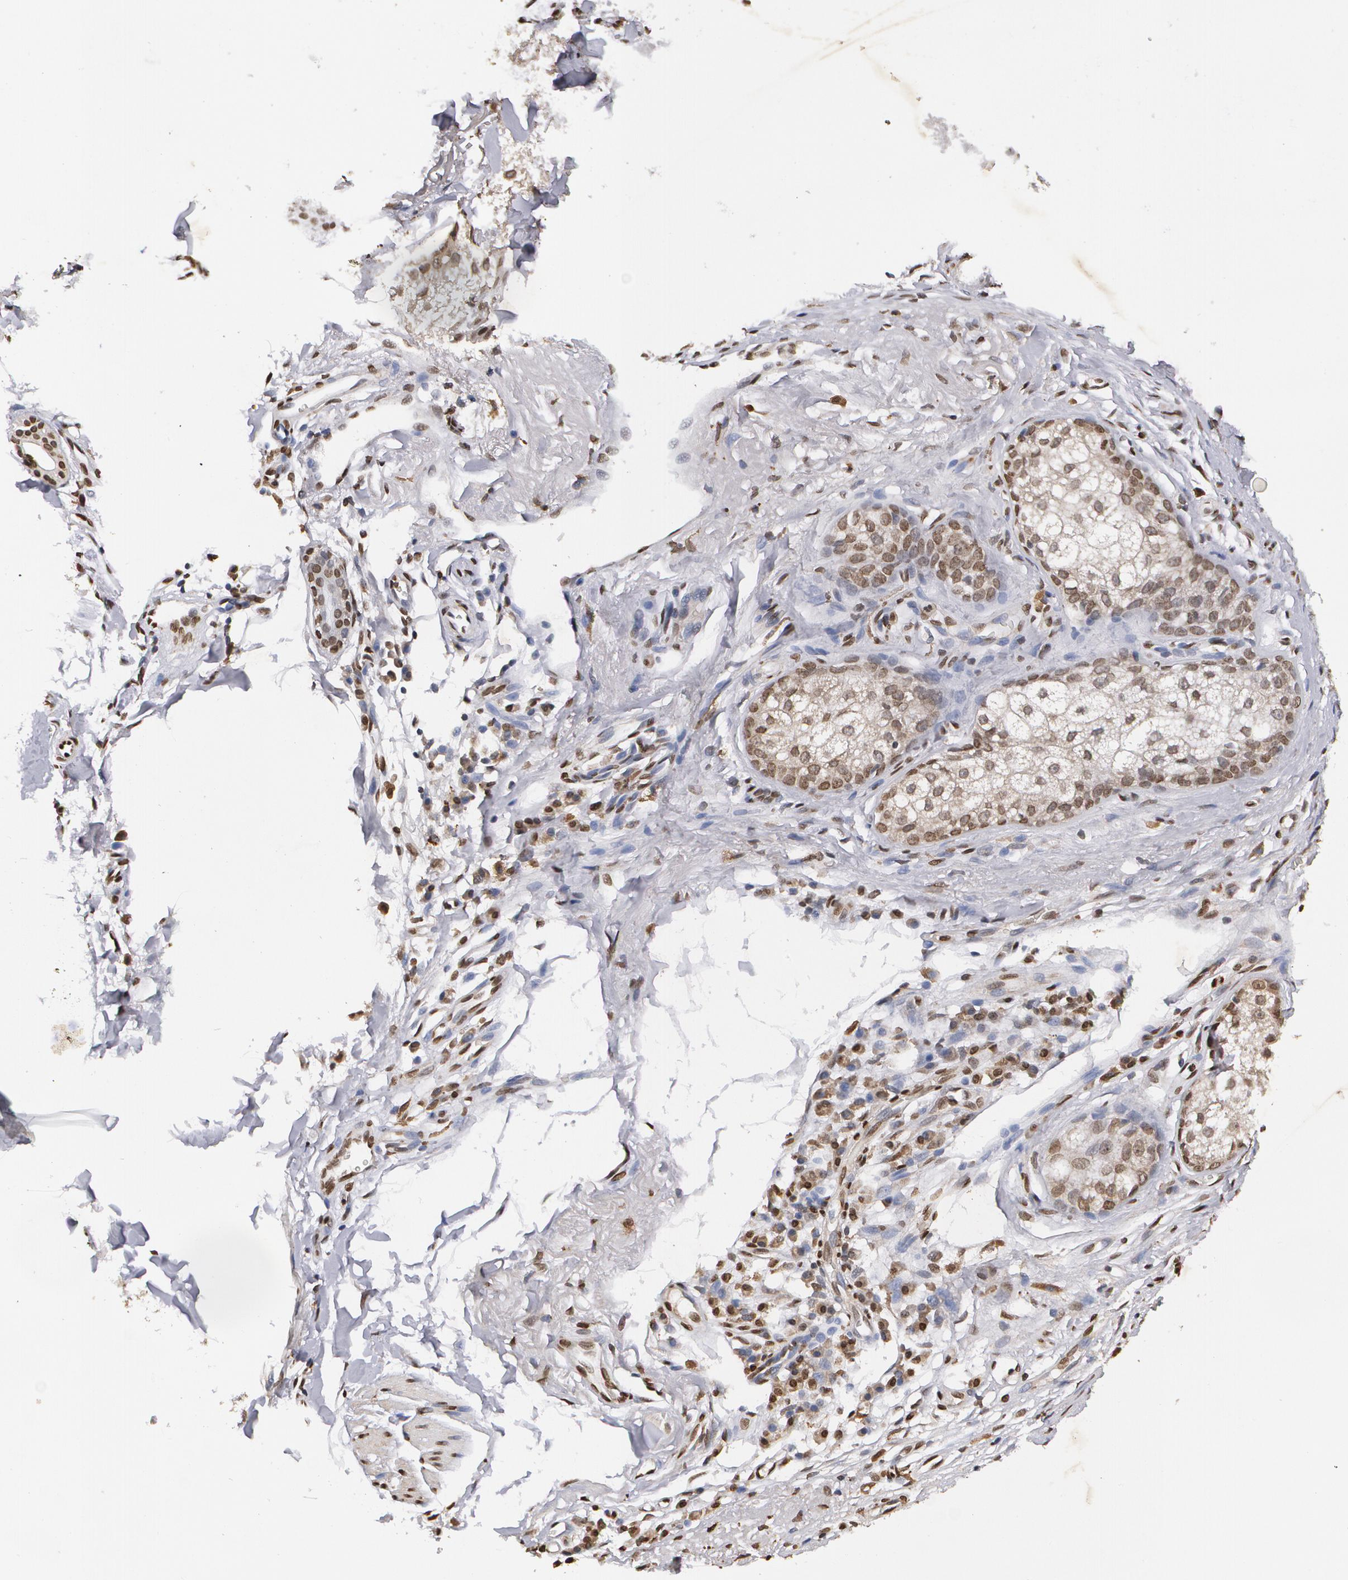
{"staining": {"intensity": "moderate", "quantity": "25%-75%", "location": "cytoplasmic/membranous,nuclear"}, "tissue": "skin cancer", "cell_type": "Tumor cells", "image_type": "cancer", "snomed": [{"axis": "morphology", "description": "Basal cell carcinoma"}, {"axis": "topography", "description": "Skin"}], "caption": "Tumor cells exhibit medium levels of moderate cytoplasmic/membranous and nuclear expression in about 25%-75% of cells in skin cancer (basal cell carcinoma).", "gene": "MVP", "patient": {"sex": "male", "age": 74}}